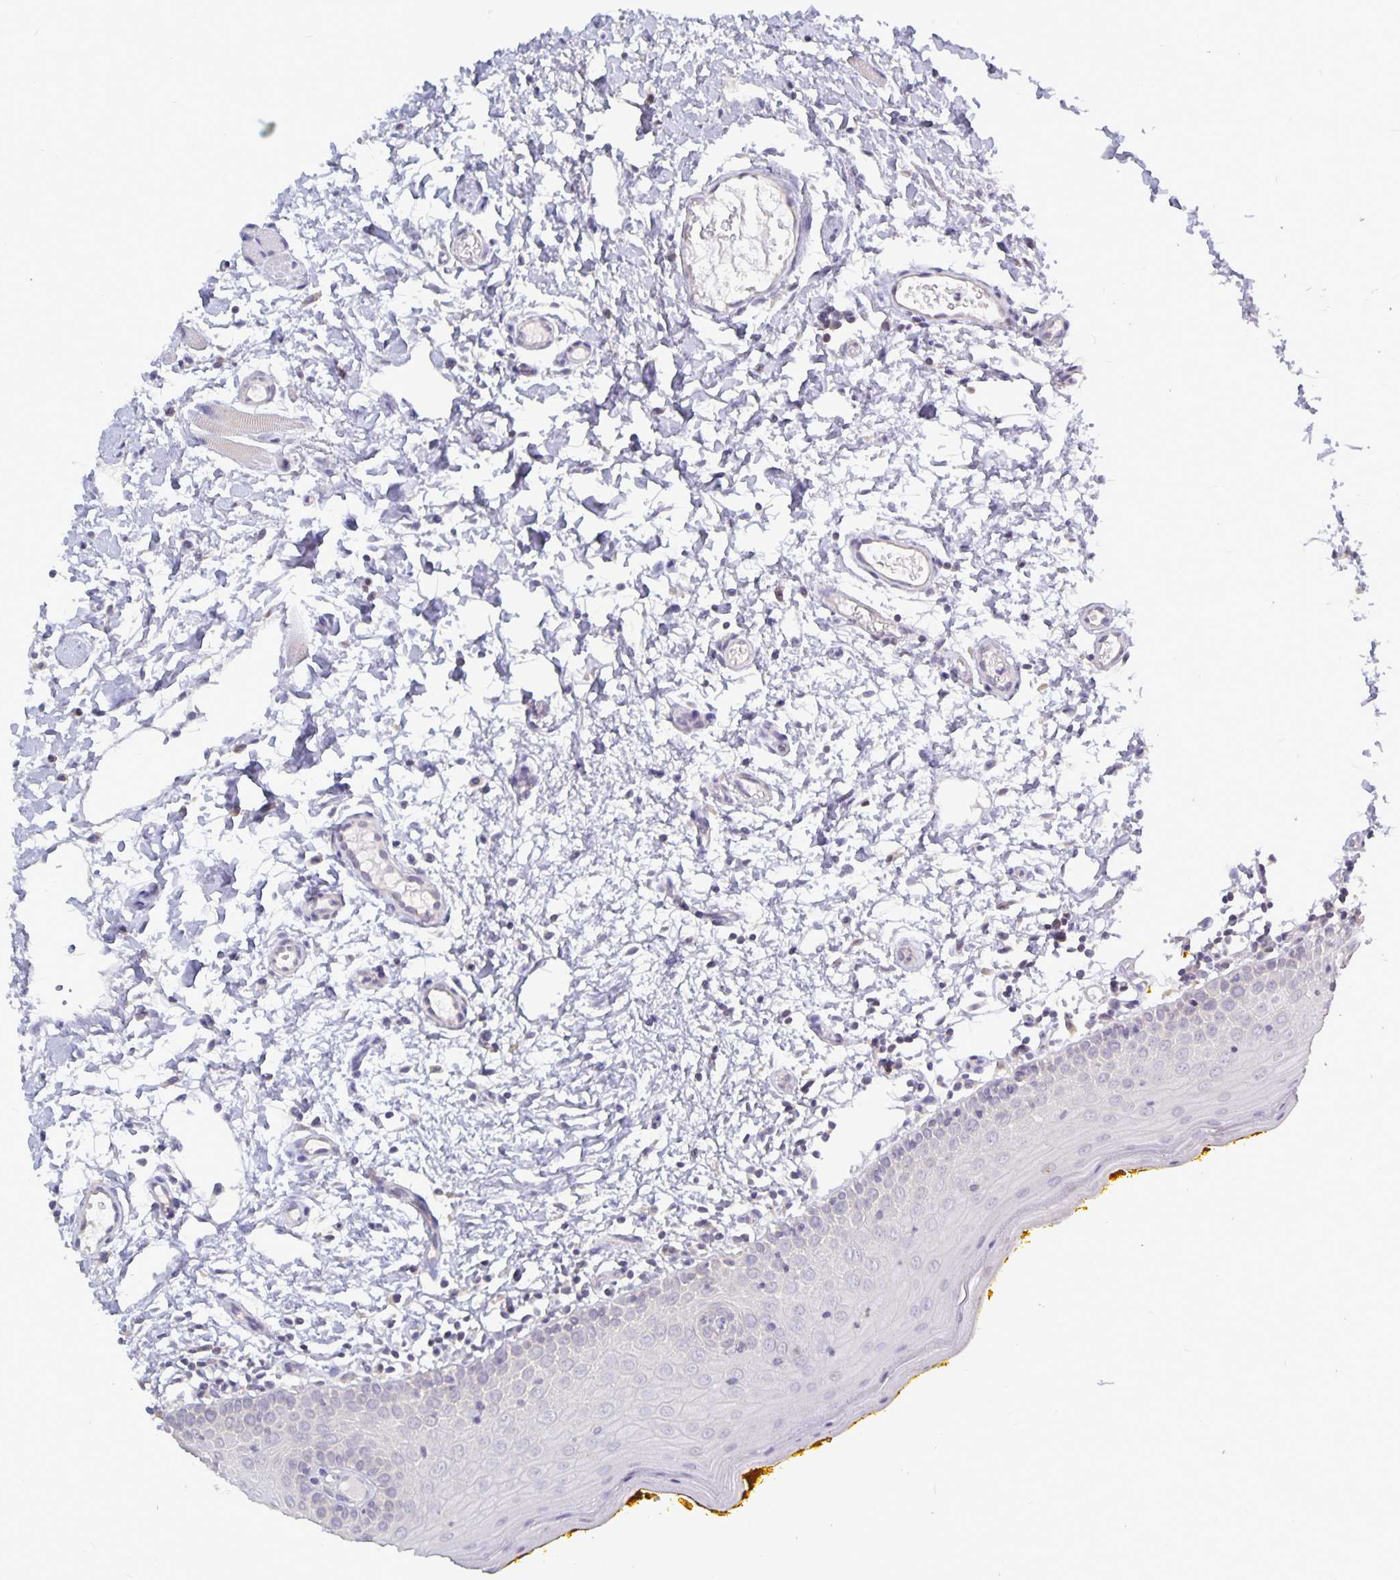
{"staining": {"intensity": "negative", "quantity": "none", "location": "none"}, "tissue": "oral mucosa", "cell_type": "Squamous epithelial cells", "image_type": "normal", "snomed": [{"axis": "morphology", "description": "Normal tissue, NOS"}, {"axis": "topography", "description": "Oral tissue"}, {"axis": "topography", "description": "Tounge, NOS"}], "caption": "An immunohistochemistry image of benign oral mucosa is shown. There is no staining in squamous epithelial cells of oral mucosa. (DAB immunohistochemistry, high magnification).", "gene": "PLCB3", "patient": {"sex": "female", "age": 58}}